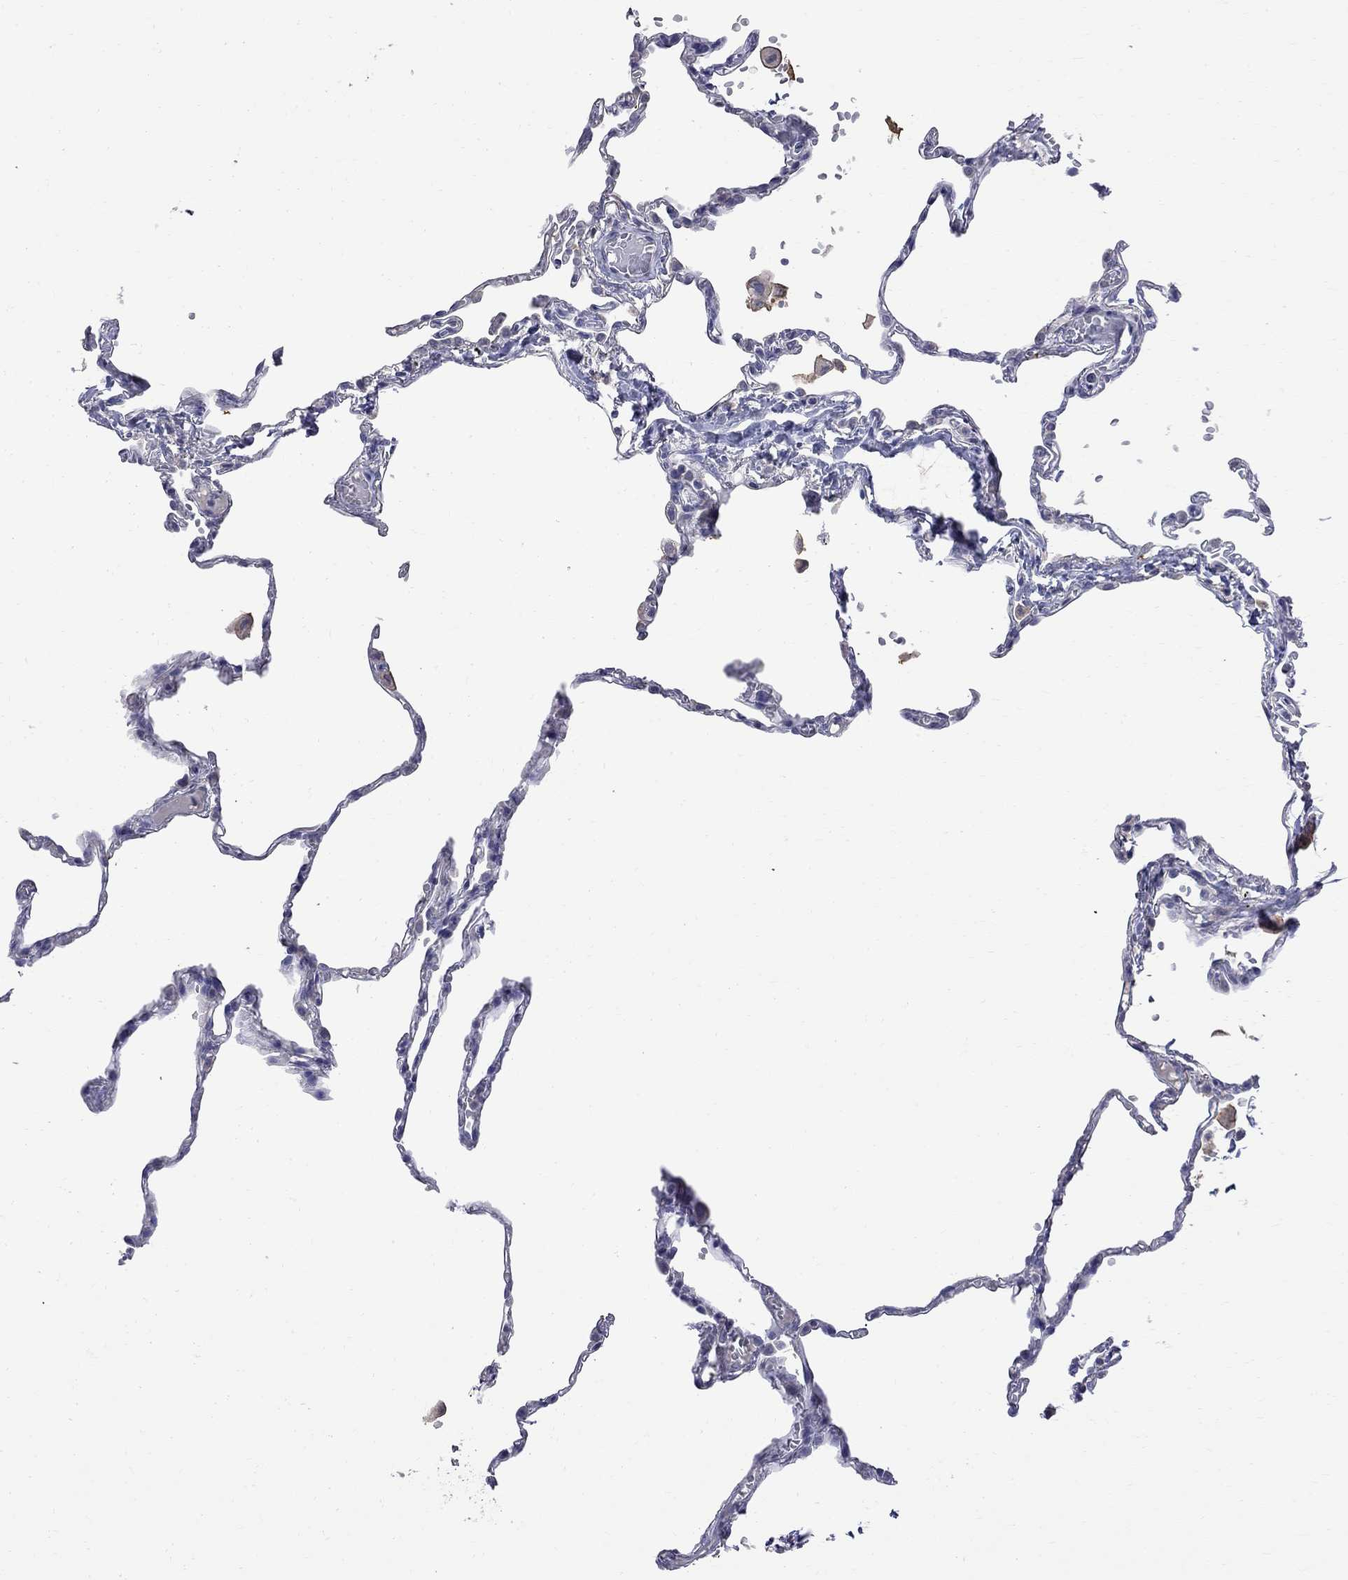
{"staining": {"intensity": "negative", "quantity": "none", "location": "none"}, "tissue": "lung", "cell_type": "Alveolar cells", "image_type": "normal", "snomed": [{"axis": "morphology", "description": "Normal tissue, NOS"}, {"axis": "topography", "description": "Lung"}], "caption": "Immunohistochemistry histopathology image of benign lung: human lung stained with DAB (3,3'-diaminobenzidine) reveals no significant protein staining in alveolar cells. The staining is performed using DAB (3,3'-diaminobenzidine) brown chromogen with nuclei counter-stained in using hematoxylin.", "gene": "CKAP2", "patient": {"sex": "male", "age": 78}}